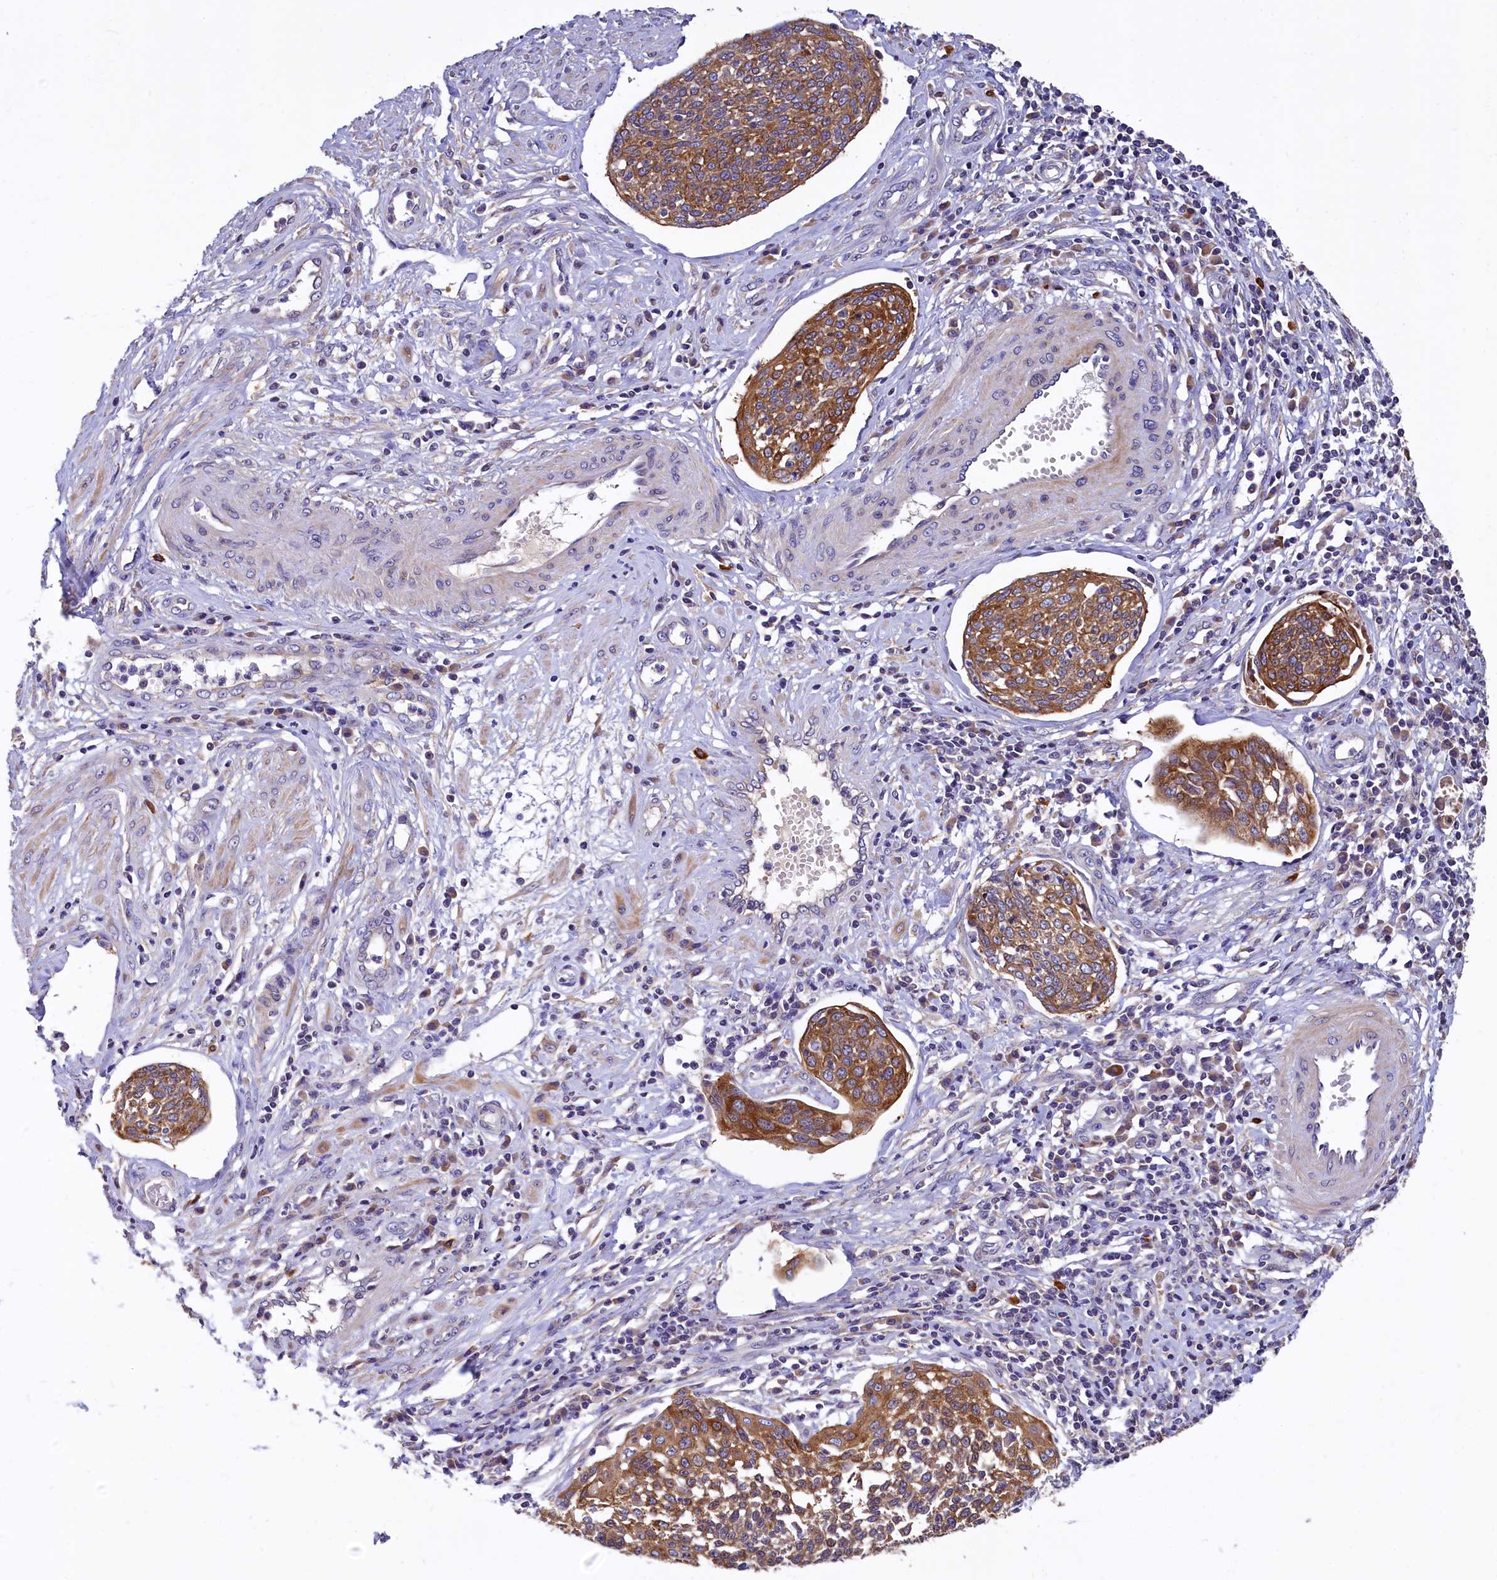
{"staining": {"intensity": "moderate", "quantity": ">75%", "location": "cytoplasmic/membranous"}, "tissue": "cervical cancer", "cell_type": "Tumor cells", "image_type": "cancer", "snomed": [{"axis": "morphology", "description": "Squamous cell carcinoma, NOS"}, {"axis": "topography", "description": "Cervix"}], "caption": "A high-resolution image shows immunohistochemistry staining of cervical cancer, which shows moderate cytoplasmic/membranous positivity in approximately >75% of tumor cells.", "gene": "EPS8L2", "patient": {"sex": "female", "age": 34}}